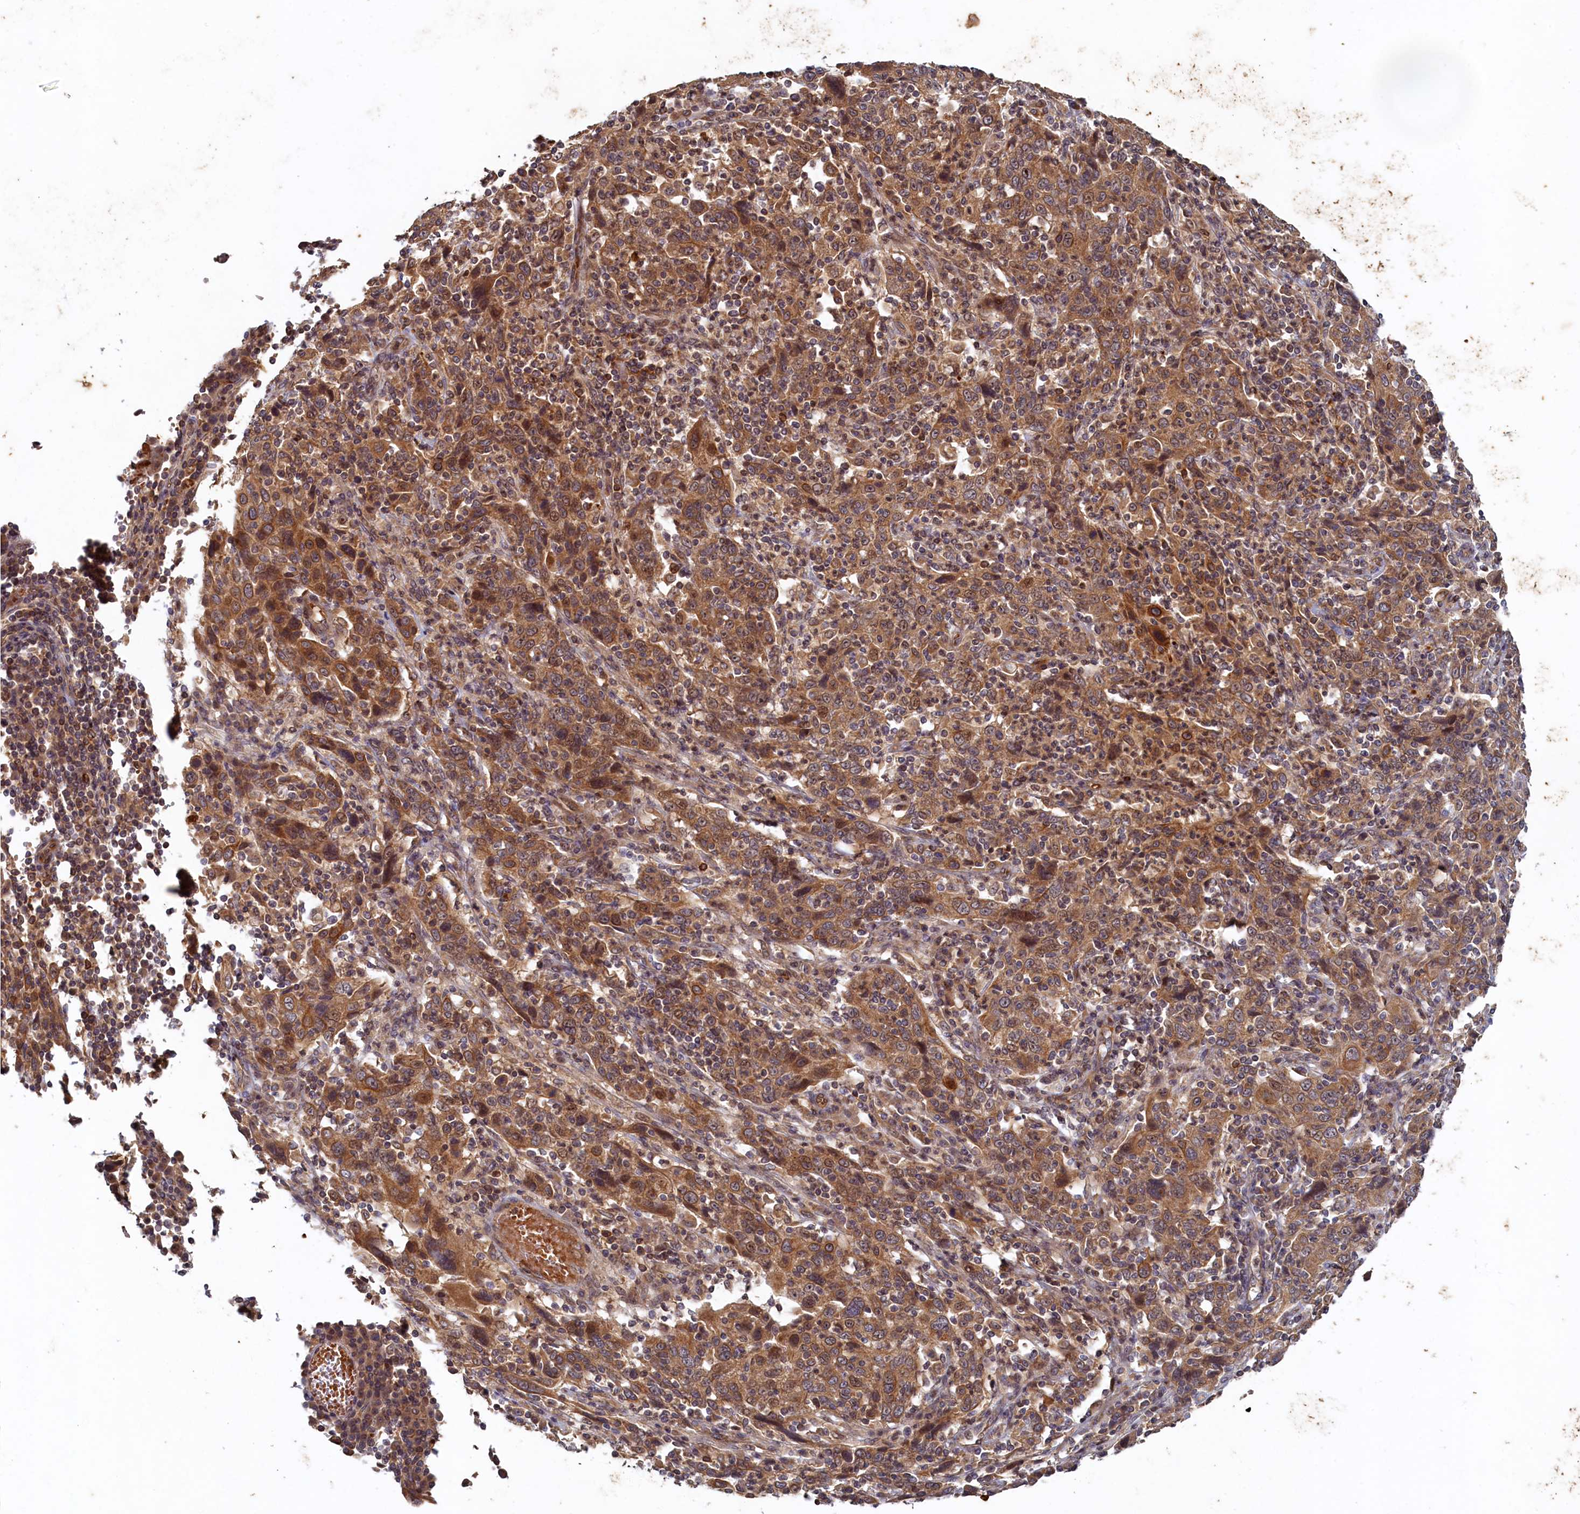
{"staining": {"intensity": "moderate", "quantity": ">75%", "location": "cytoplasmic/membranous"}, "tissue": "cervical cancer", "cell_type": "Tumor cells", "image_type": "cancer", "snomed": [{"axis": "morphology", "description": "Squamous cell carcinoma, NOS"}, {"axis": "topography", "description": "Cervix"}], "caption": "High-power microscopy captured an immunohistochemistry image of cervical cancer (squamous cell carcinoma), revealing moderate cytoplasmic/membranous expression in about >75% of tumor cells.", "gene": "CEP20", "patient": {"sex": "female", "age": 46}}